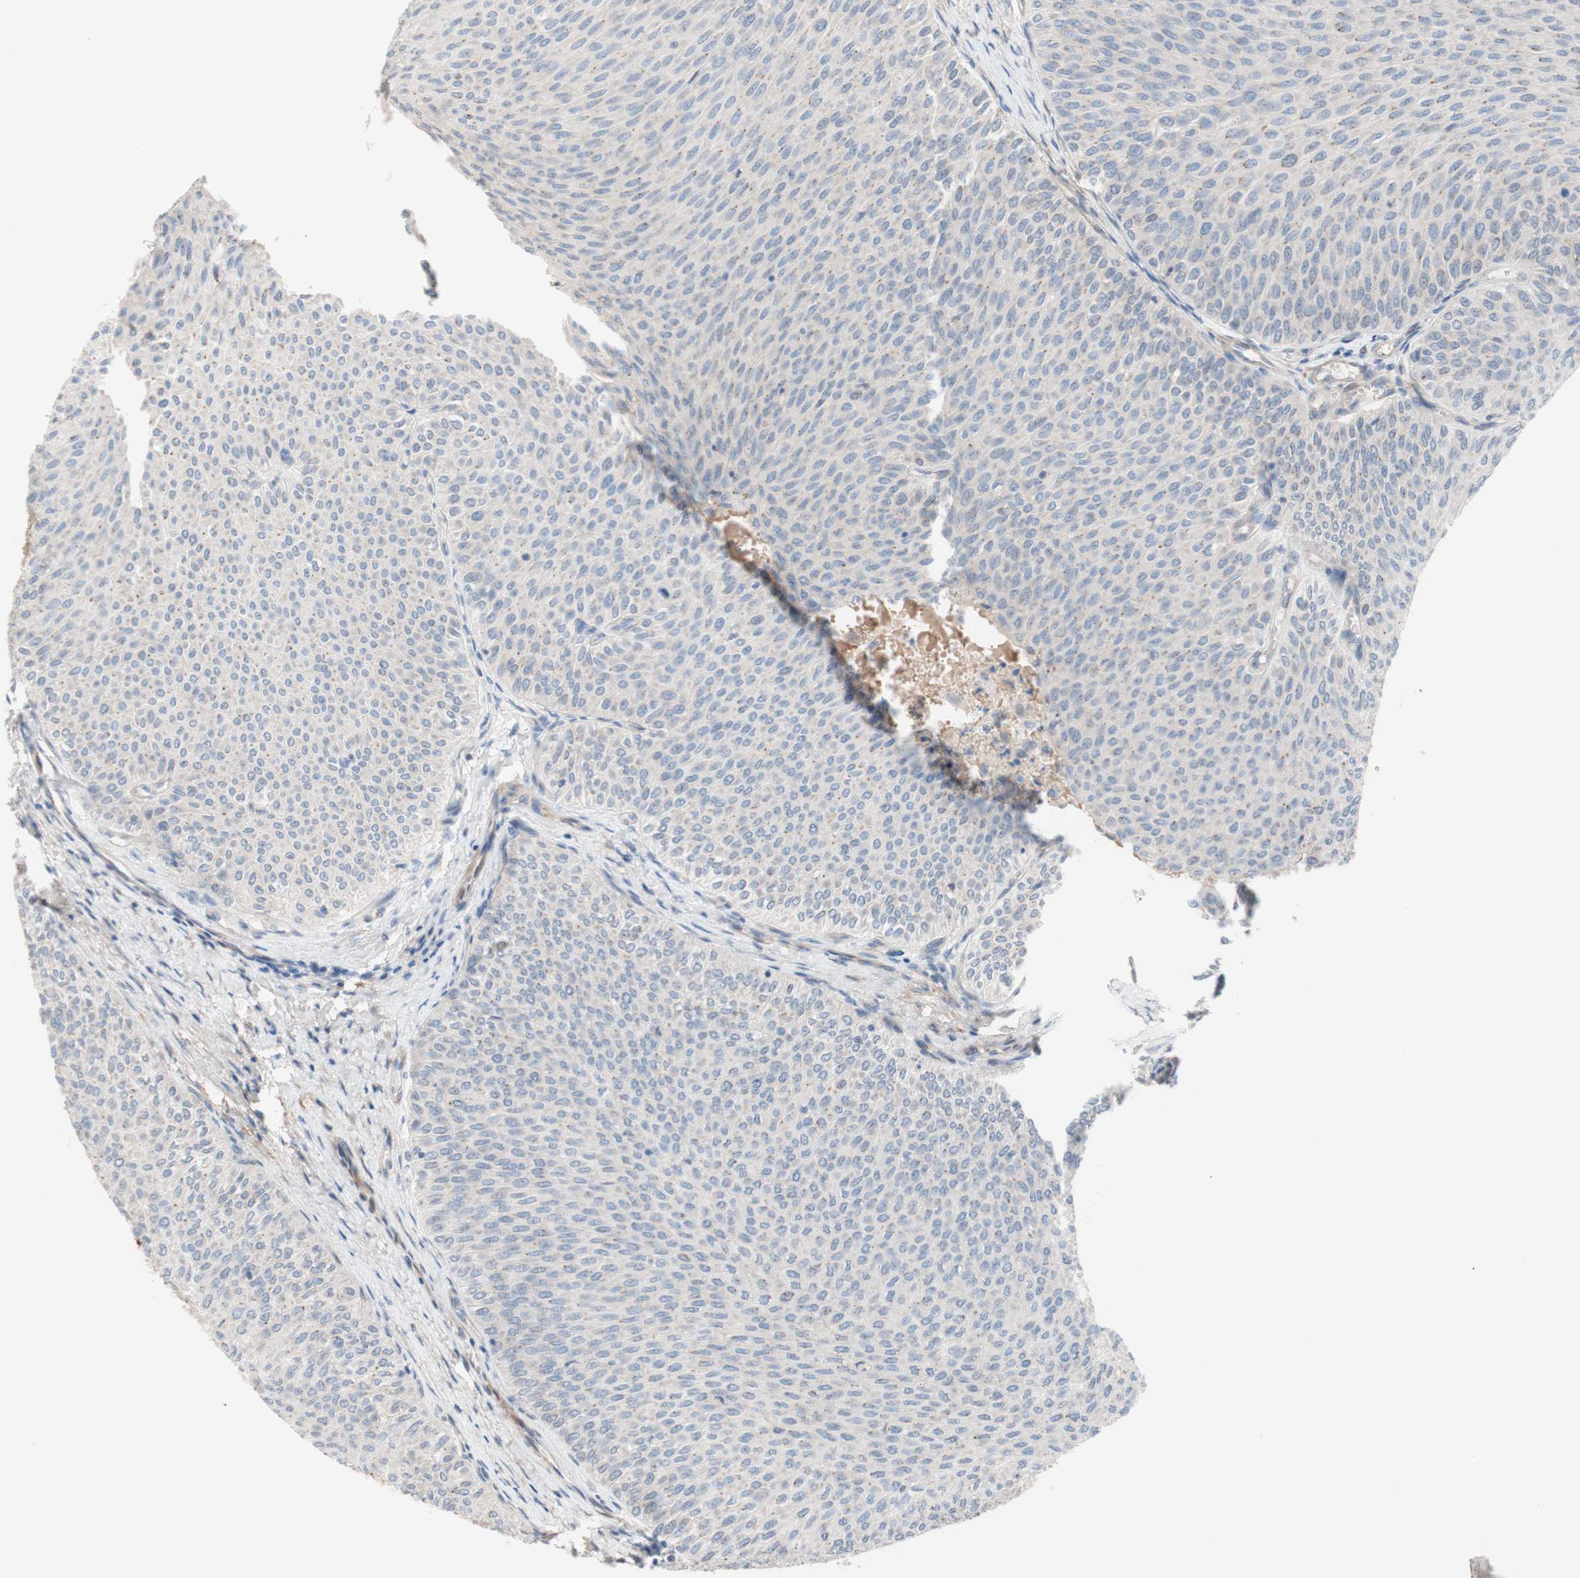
{"staining": {"intensity": "weak", "quantity": ">75%", "location": "cytoplasmic/membranous"}, "tissue": "urothelial cancer", "cell_type": "Tumor cells", "image_type": "cancer", "snomed": [{"axis": "morphology", "description": "Urothelial carcinoma, Low grade"}, {"axis": "topography", "description": "Urinary bladder"}], "caption": "Immunohistochemical staining of human urothelial carcinoma (low-grade) shows weak cytoplasmic/membranous protein positivity in about >75% of tumor cells.", "gene": "CNN3", "patient": {"sex": "male", "age": 78}}